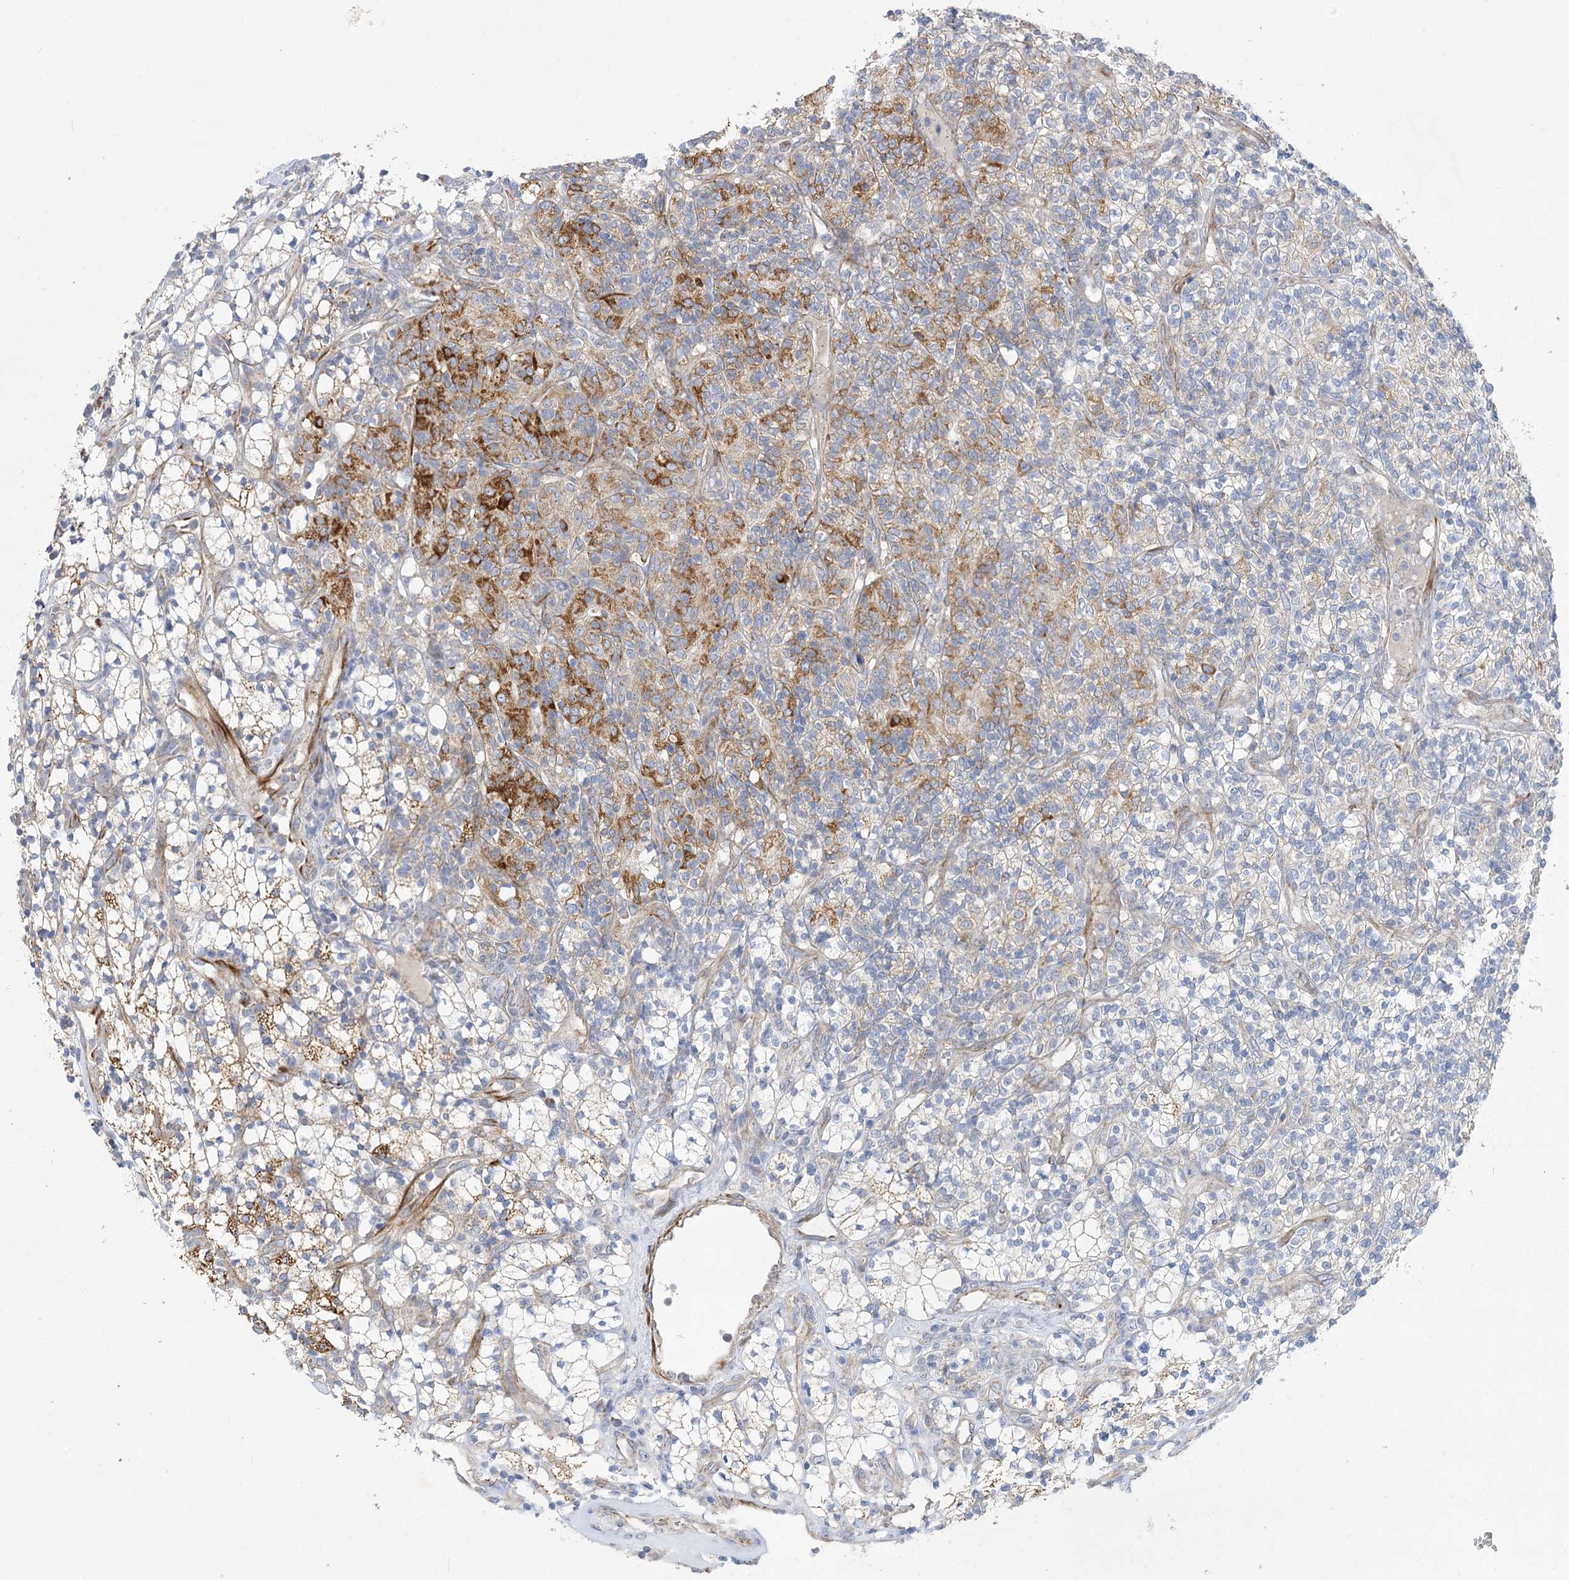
{"staining": {"intensity": "moderate", "quantity": "25%-75%", "location": "cytoplasmic/membranous"}, "tissue": "renal cancer", "cell_type": "Tumor cells", "image_type": "cancer", "snomed": [{"axis": "morphology", "description": "Adenocarcinoma, NOS"}, {"axis": "topography", "description": "Kidney"}], "caption": "Human renal adenocarcinoma stained with a brown dye displays moderate cytoplasmic/membranous positive positivity in approximately 25%-75% of tumor cells.", "gene": "DHTKD1", "patient": {"sex": "male", "age": 77}}